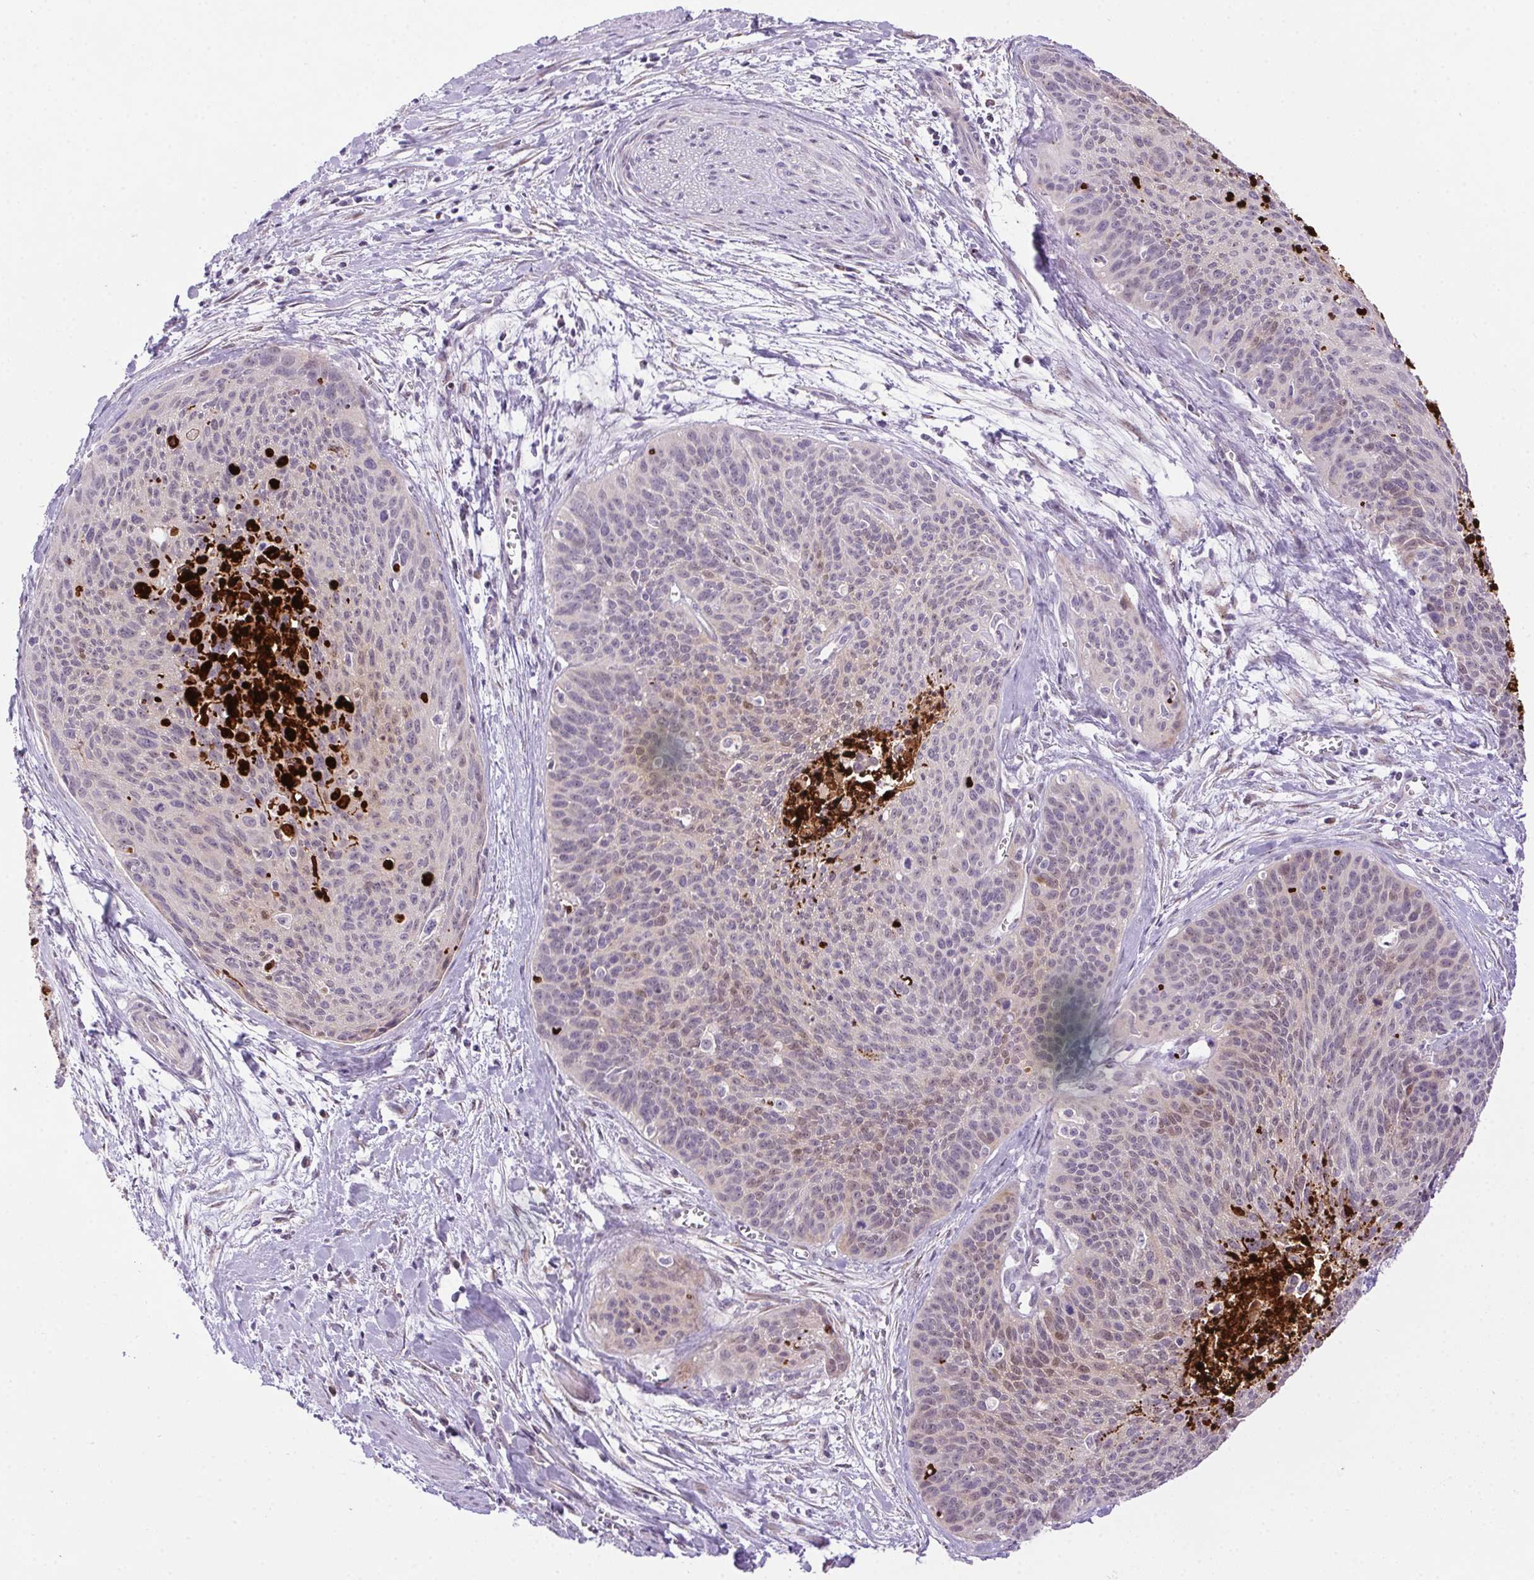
{"staining": {"intensity": "weak", "quantity": "<25%", "location": "nuclear"}, "tissue": "cervical cancer", "cell_type": "Tumor cells", "image_type": "cancer", "snomed": [{"axis": "morphology", "description": "Squamous cell carcinoma, NOS"}, {"axis": "topography", "description": "Cervix"}], "caption": "Cervical cancer was stained to show a protein in brown. There is no significant positivity in tumor cells. (DAB immunohistochemistry with hematoxylin counter stain).", "gene": "LRRTM1", "patient": {"sex": "female", "age": 55}}